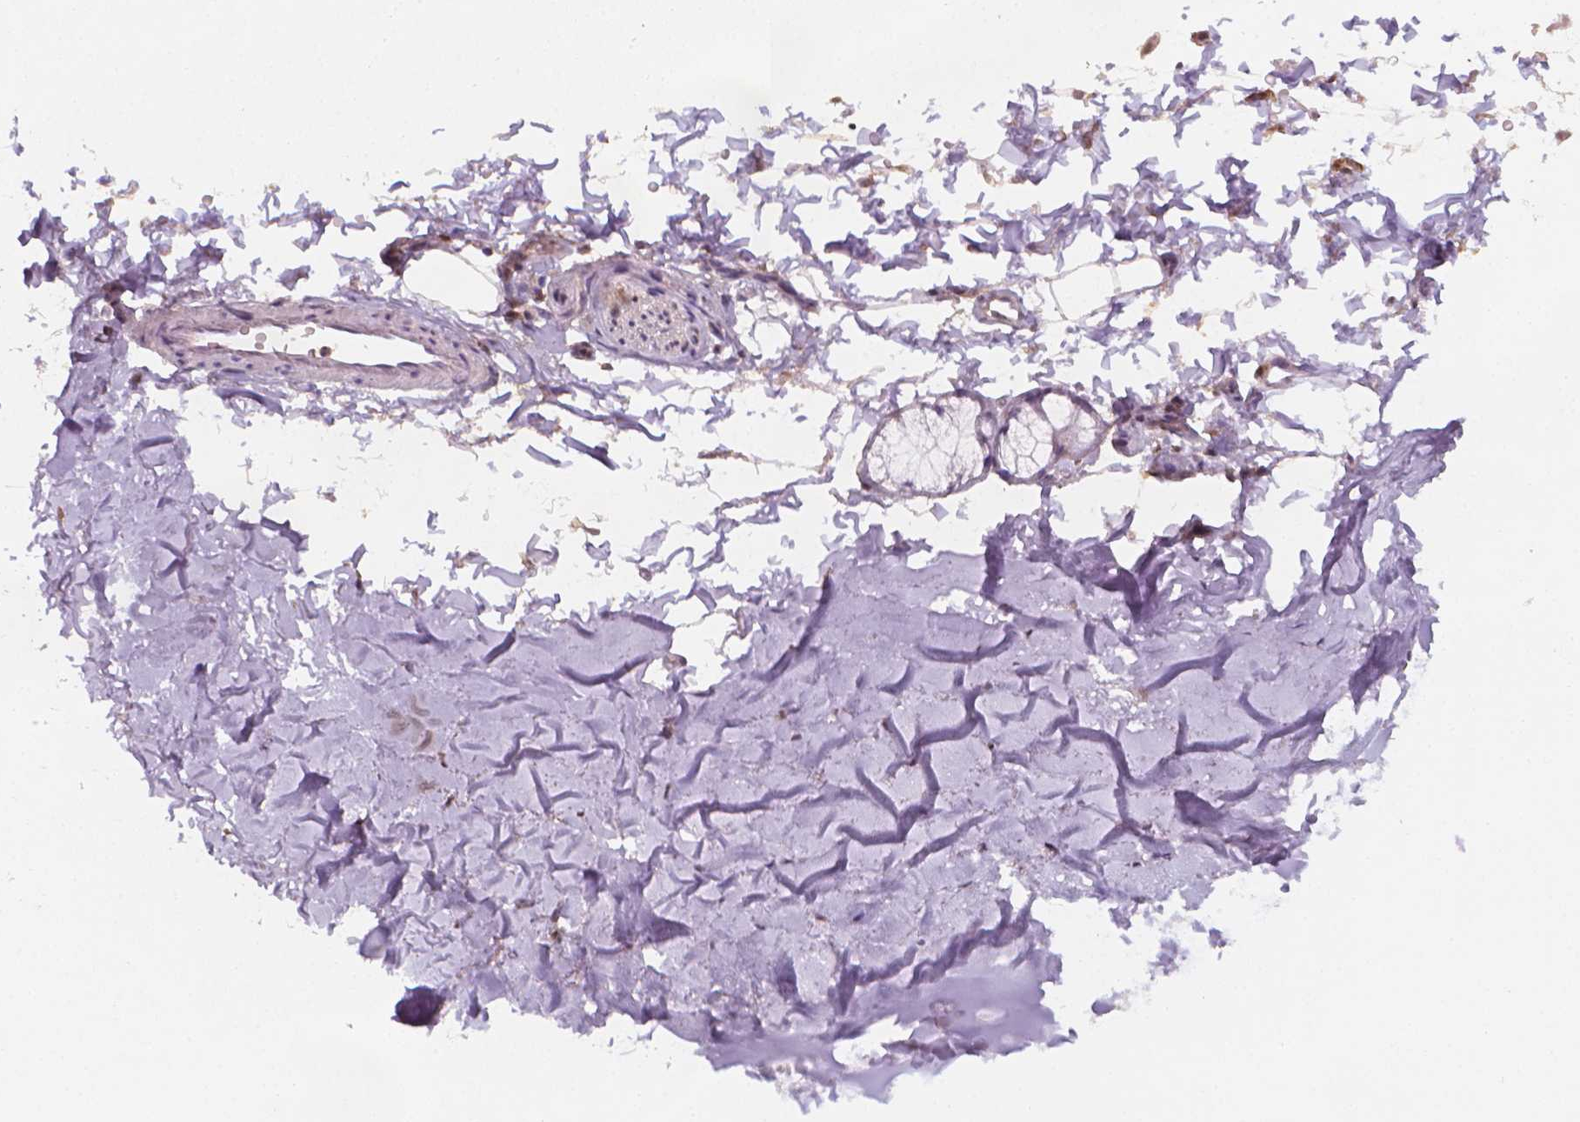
{"staining": {"intensity": "moderate", "quantity": "<25%", "location": "cytoplasmic/membranous"}, "tissue": "adipose tissue", "cell_type": "Adipocytes", "image_type": "normal", "snomed": [{"axis": "morphology", "description": "Normal tissue, NOS"}, {"axis": "topography", "description": "Cartilage tissue"}, {"axis": "topography", "description": "Bronchus"}], "caption": "The histopathology image reveals immunohistochemical staining of normal adipose tissue. There is moderate cytoplasmic/membranous expression is identified in about <25% of adipocytes.", "gene": "TNFAIP2", "patient": {"sex": "female", "age": 79}}